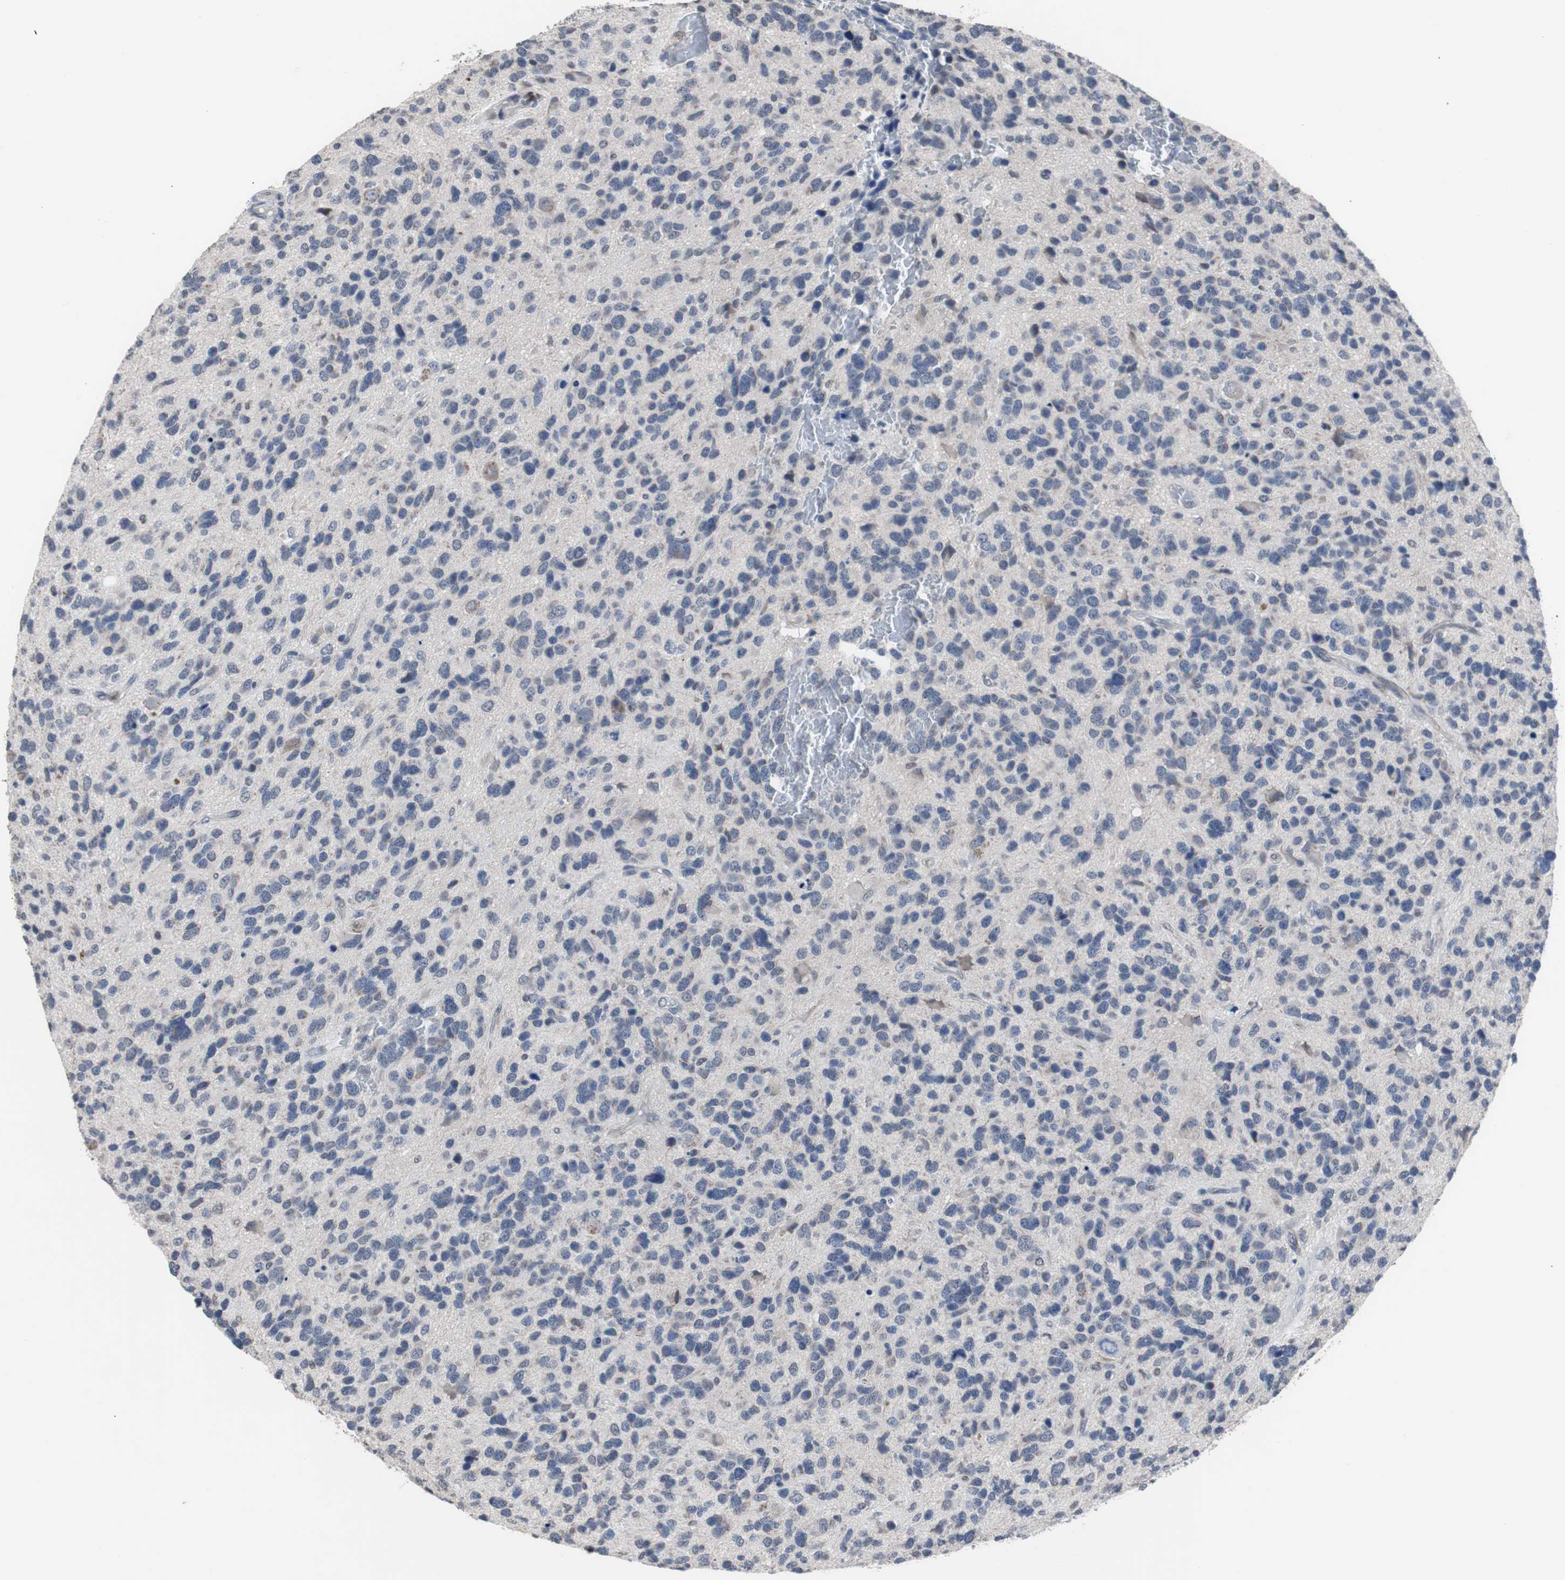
{"staining": {"intensity": "negative", "quantity": "none", "location": "none"}, "tissue": "glioma", "cell_type": "Tumor cells", "image_type": "cancer", "snomed": [{"axis": "morphology", "description": "Glioma, malignant, High grade"}, {"axis": "topography", "description": "Brain"}], "caption": "High magnification brightfield microscopy of glioma stained with DAB (3,3'-diaminobenzidine) (brown) and counterstained with hematoxylin (blue): tumor cells show no significant positivity.", "gene": "RBM47", "patient": {"sex": "female", "age": 58}}